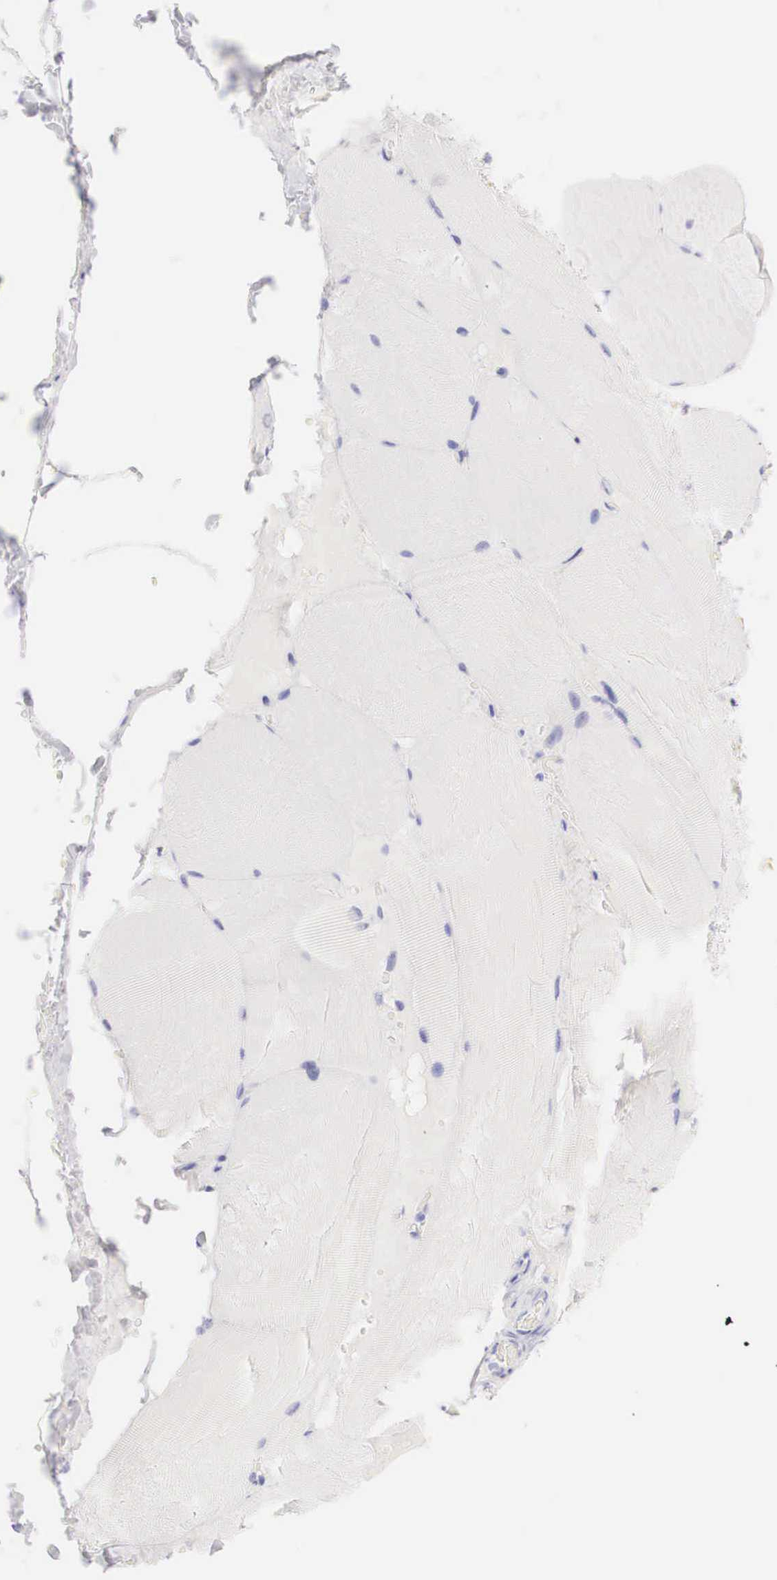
{"staining": {"intensity": "negative", "quantity": "none", "location": "none"}, "tissue": "skeletal muscle", "cell_type": "Myocytes", "image_type": "normal", "snomed": [{"axis": "morphology", "description": "Normal tissue, NOS"}, {"axis": "topography", "description": "Skeletal muscle"}], "caption": "Micrograph shows no significant protein expression in myocytes of normal skeletal muscle.", "gene": "TYR", "patient": {"sex": "male", "age": 71}}